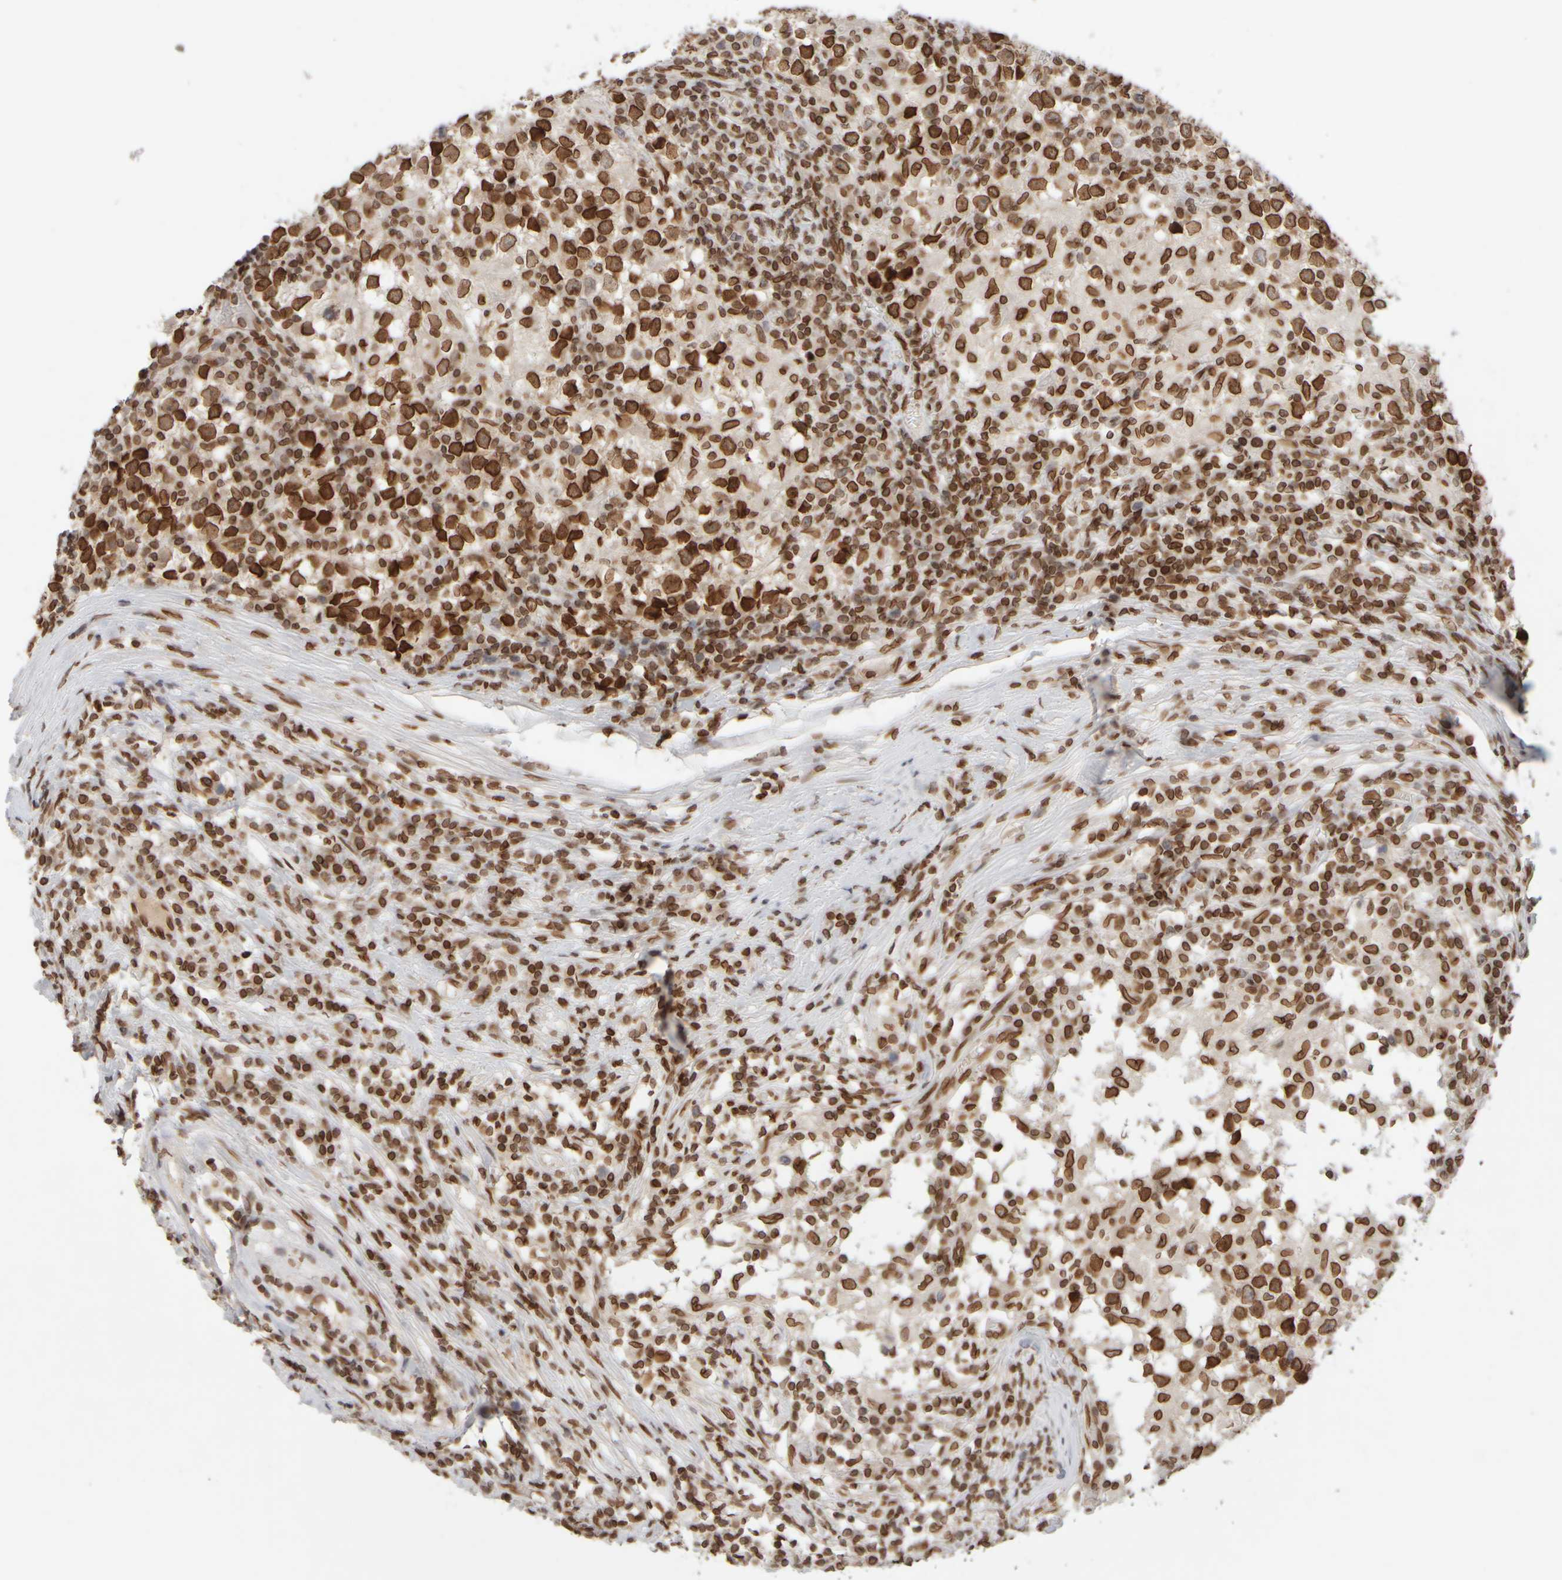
{"staining": {"intensity": "strong", "quantity": ">75%", "location": "cytoplasmic/membranous,nuclear"}, "tissue": "testis cancer", "cell_type": "Tumor cells", "image_type": "cancer", "snomed": [{"axis": "morphology", "description": "Seminoma, NOS"}, {"axis": "topography", "description": "Testis"}], "caption": "Protein expression analysis of seminoma (testis) exhibits strong cytoplasmic/membranous and nuclear positivity in approximately >75% of tumor cells.", "gene": "ZC3HC1", "patient": {"sex": "male", "age": 65}}